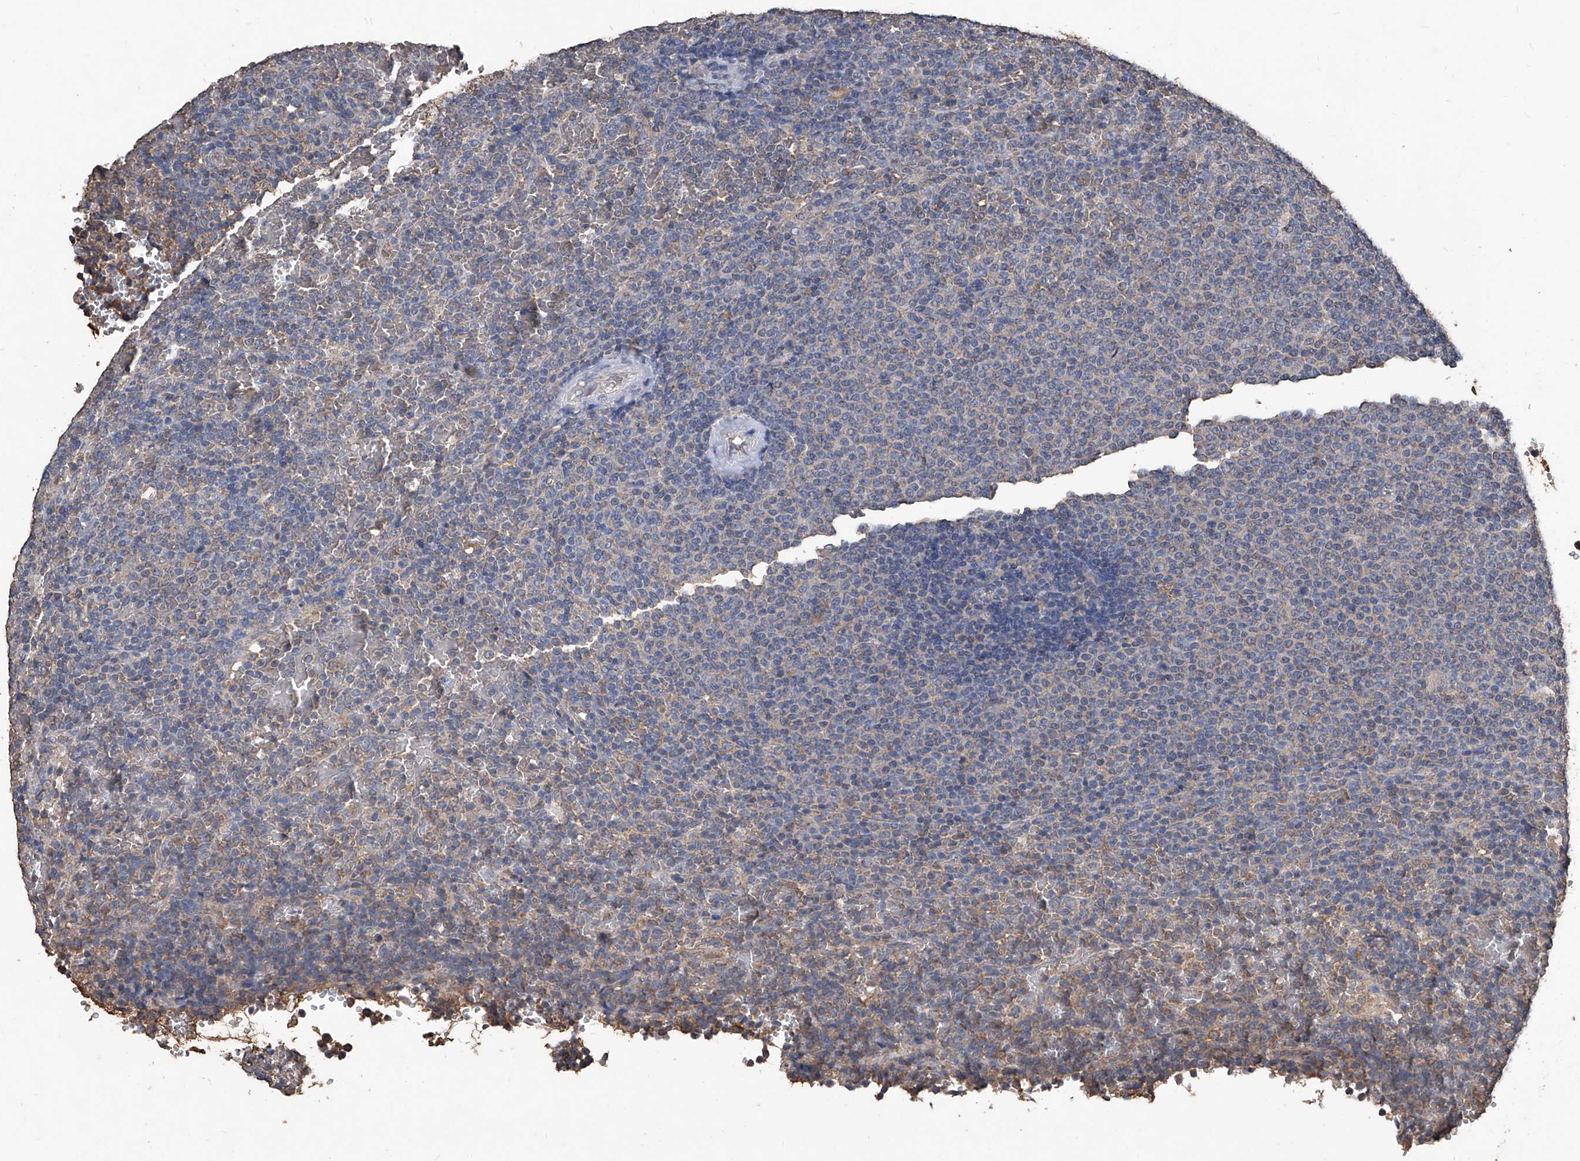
{"staining": {"intensity": "negative", "quantity": "none", "location": "none"}, "tissue": "lymphoma", "cell_type": "Tumor cells", "image_type": "cancer", "snomed": [{"axis": "morphology", "description": "Malignant lymphoma, non-Hodgkin's type, Low grade"}, {"axis": "topography", "description": "Spleen"}], "caption": "Immunohistochemistry image of human lymphoma stained for a protein (brown), which demonstrates no positivity in tumor cells.", "gene": "STARD7", "patient": {"sex": "female", "age": 77}}